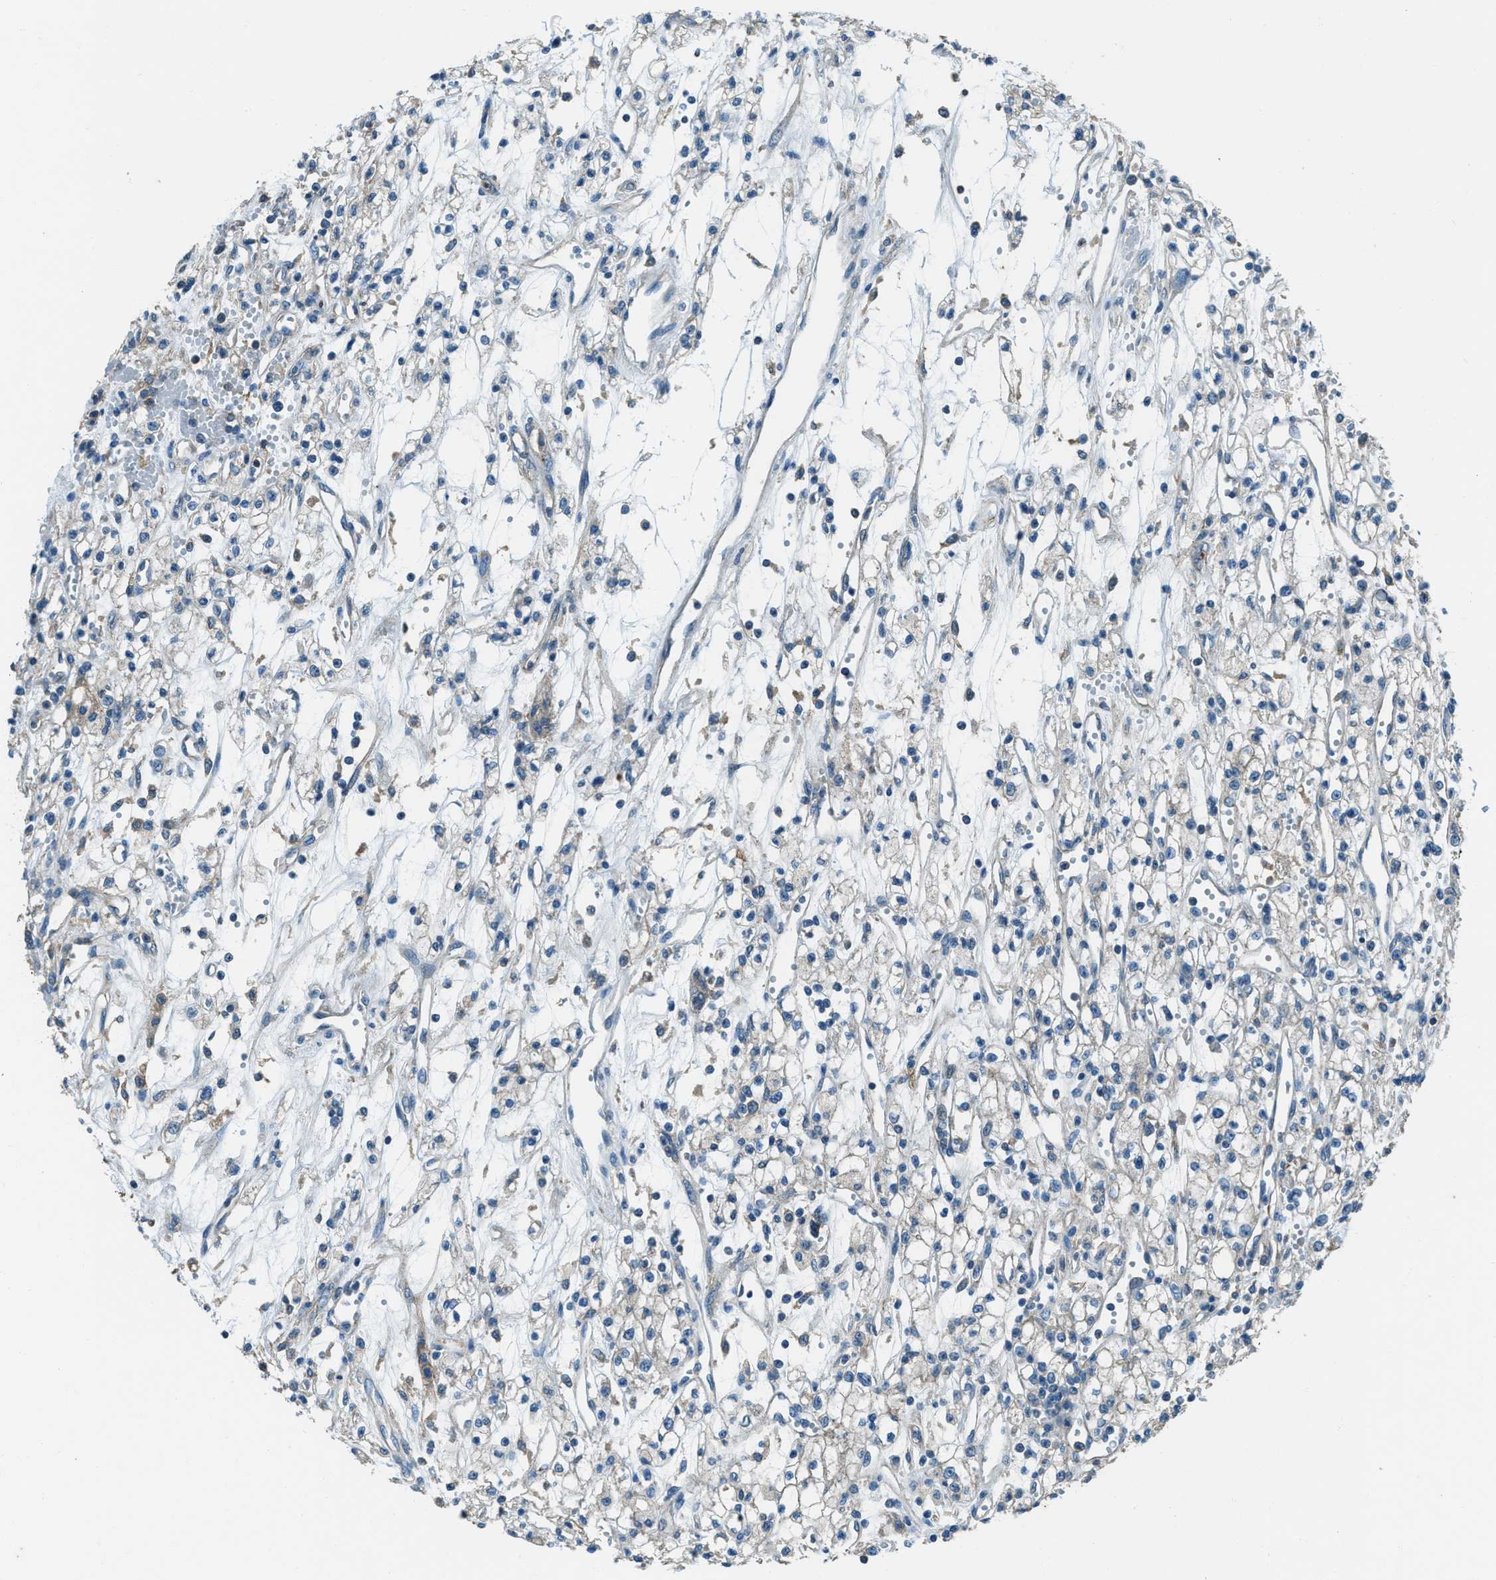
{"staining": {"intensity": "negative", "quantity": "none", "location": "none"}, "tissue": "renal cancer", "cell_type": "Tumor cells", "image_type": "cancer", "snomed": [{"axis": "morphology", "description": "Adenocarcinoma, NOS"}, {"axis": "topography", "description": "Kidney"}], "caption": "Tumor cells show no significant positivity in adenocarcinoma (renal).", "gene": "SVIL", "patient": {"sex": "male", "age": 59}}